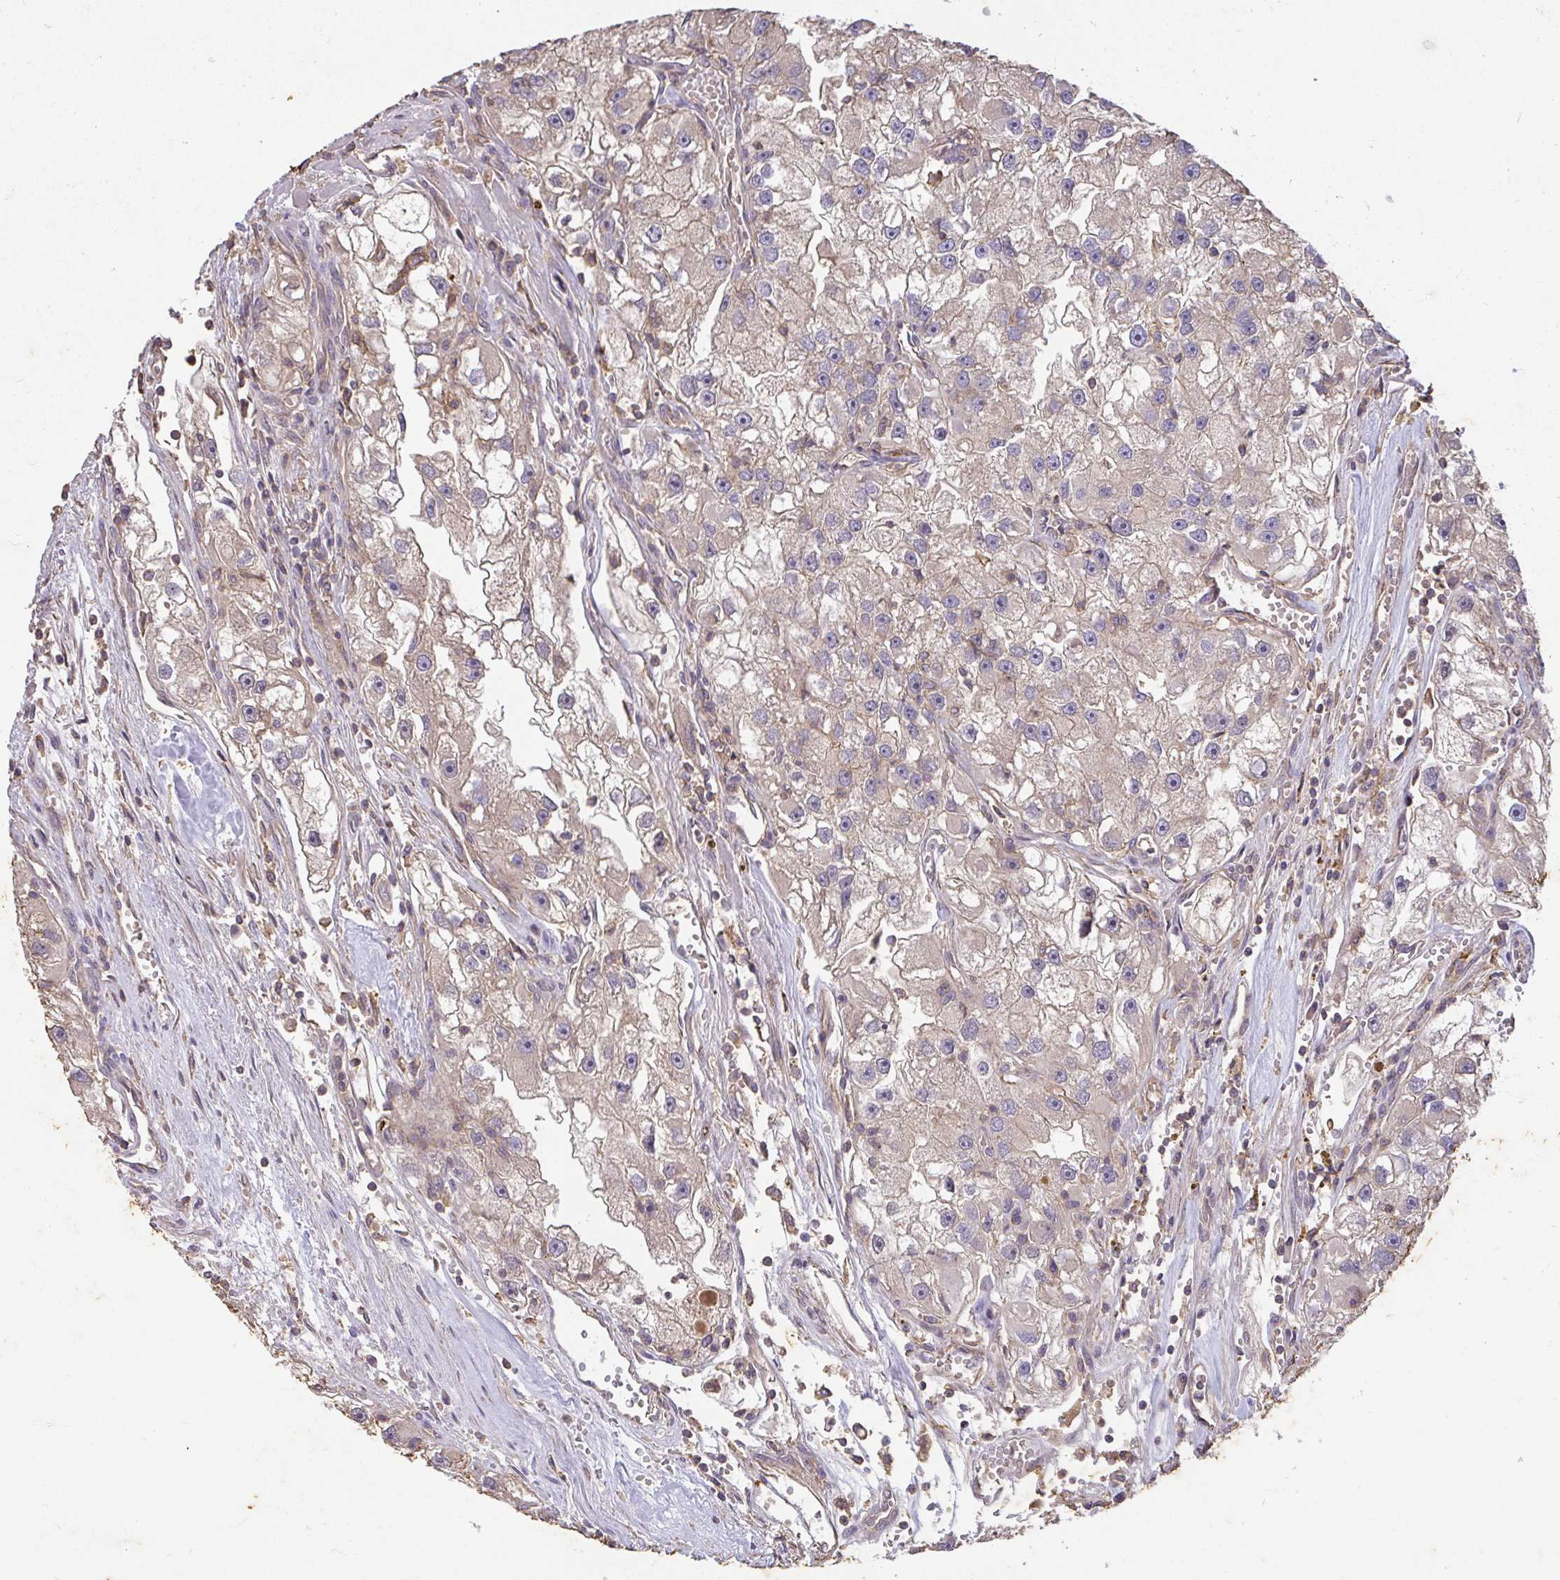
{"staining": {"intensity": "weak", "quantity": ">75%", "location": "cytoplasmic/membranous"}, "tissue": "renal cancer", "cell_type": "Tumor cells", "image_type": "cancer", "snomed": [{"axis": "morphology", "description": "Adenocarcinoma, NOS"}, {"axis": "topography", "description": "Kidney"}], "caption": "DAB immunohistochemical staining of renal cancer shows weak cytoplasmic/membranous protein staining in about >75% of tumor cells. The staining was performed using DAB (3,3'-diaminobenzidine) to visualize the protein expression in brown, while the nuclei were stained in blue with hematoxylin (Magnification: 20x).", "gene": "TNMD", "patient": {"sex": "male", "age": 63}}